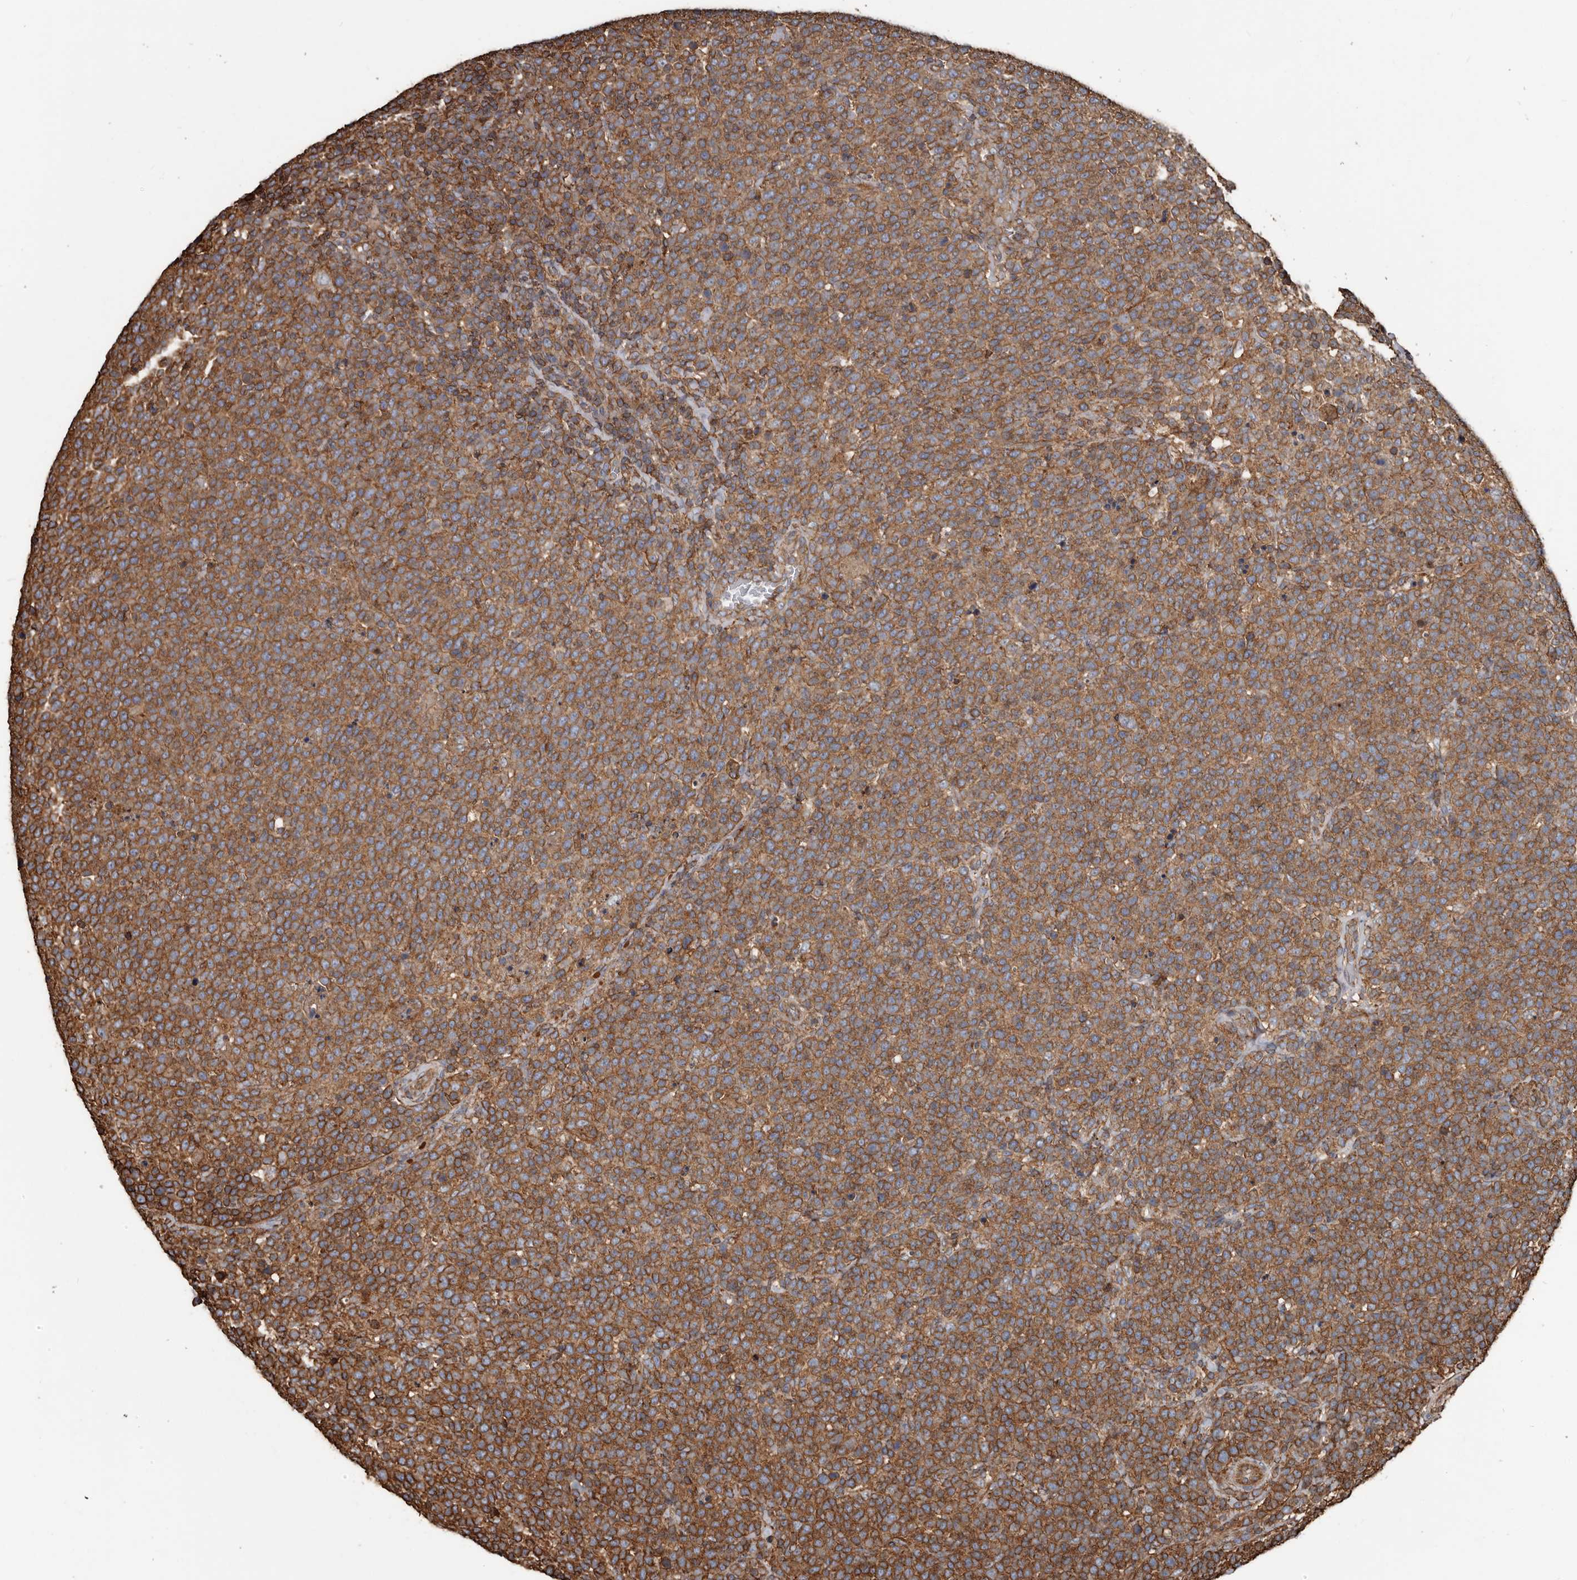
{"staining": {"intensity": "strong", "quantity": ">75%", "location": "cytoplasmic/membranous"}, "tissue": "lymphoma", "cell_type": "Tumor cells", "image_type": "cancer", "snomed": [{"axis": "morphology", "description": "Malignant lymphoma, non-Hodgkin's type, High grade"}, {"axis": "topography", "description": "Lymph node"}], "caption": "Protein staining of lymphoma tissue demonstrates strong cytoplasmic/membranous staining in about >75% of tumor cells.", "gene": "DENND6B", "patient": {"sex": "male", "age": 61}}